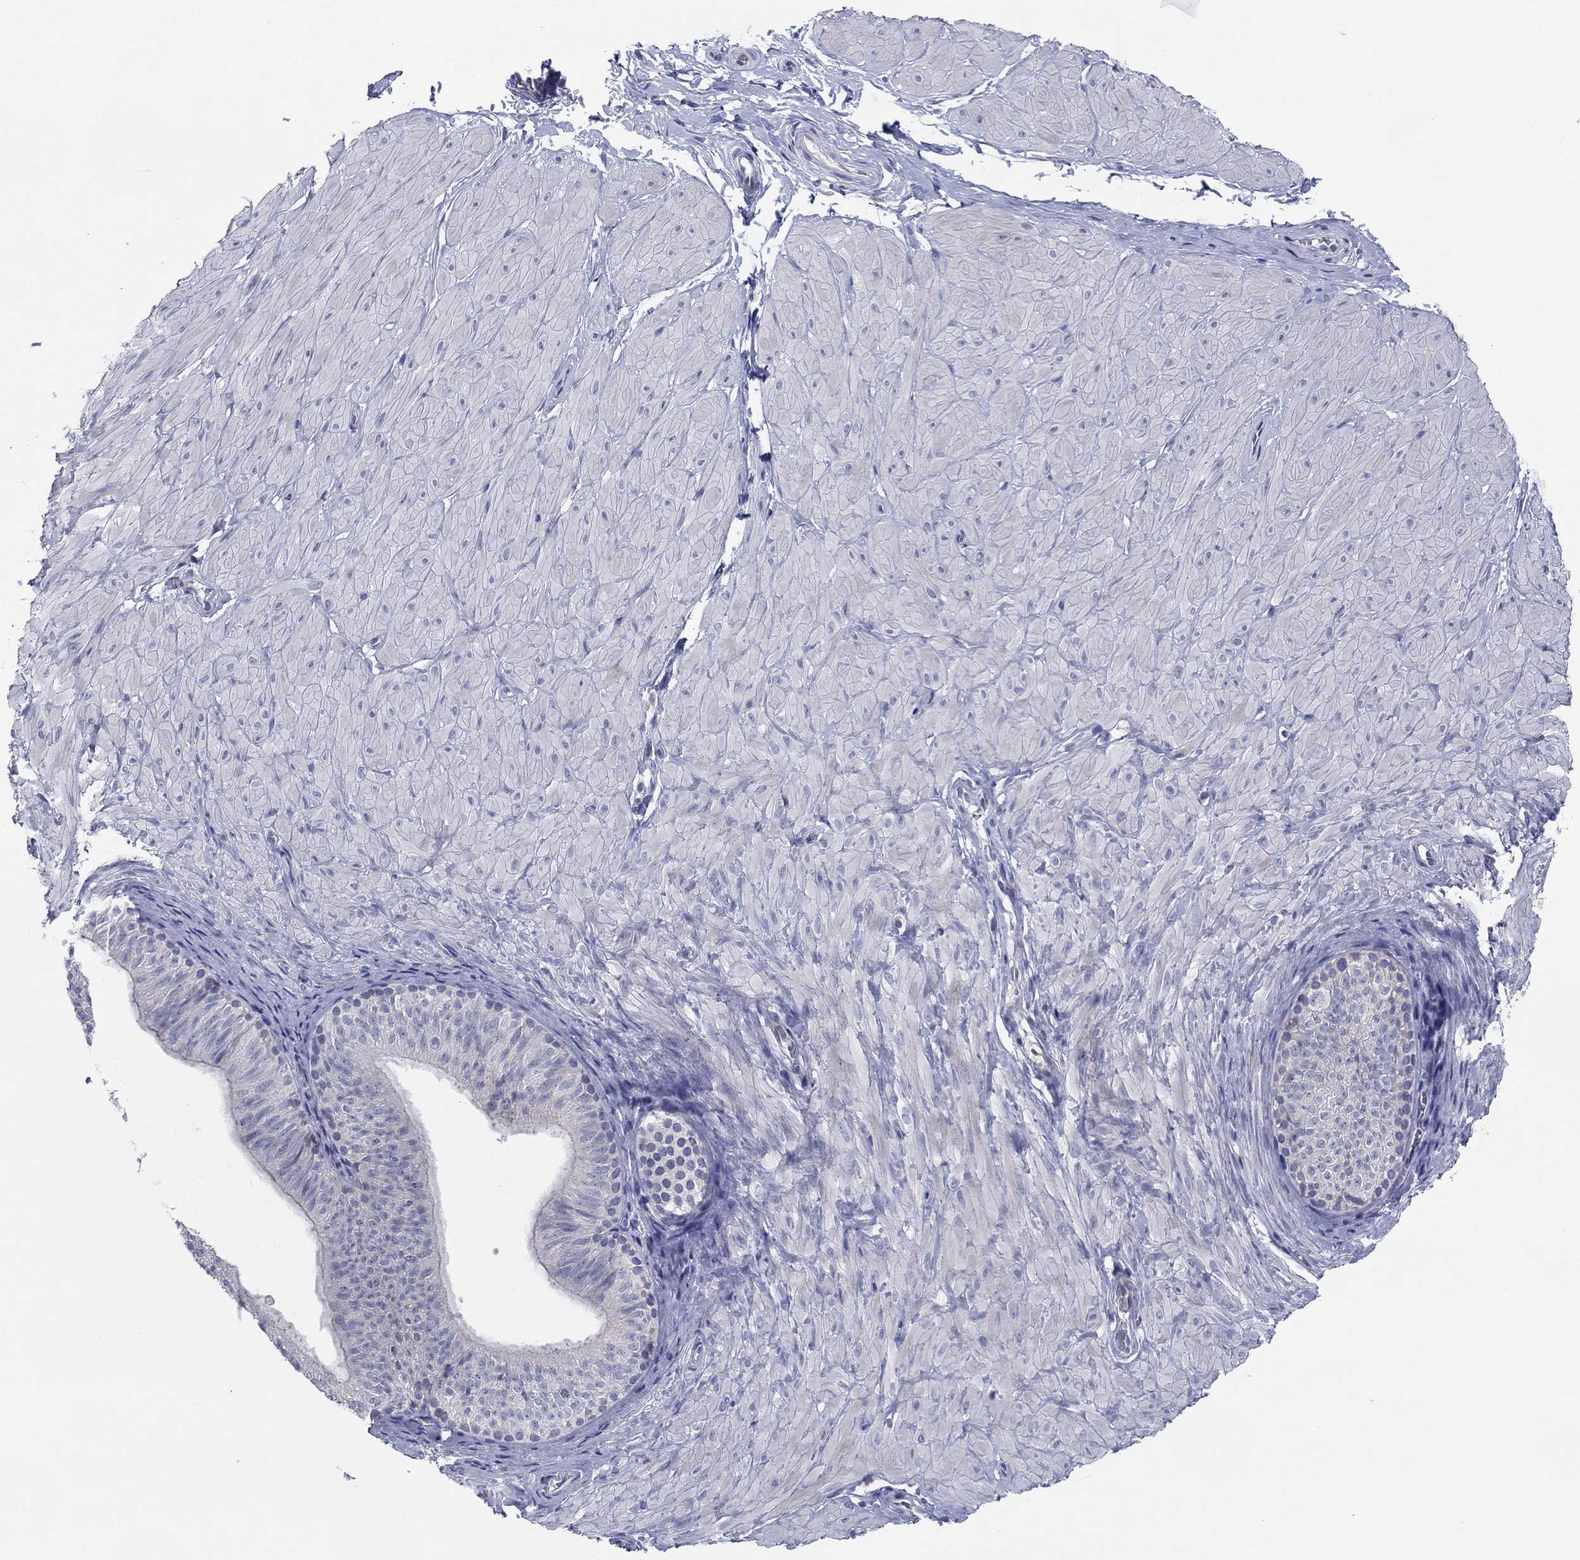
{"staining": {"intensity": "negative", "quantity": "none", "location": "none"}, "tissue": "soft tissue", "cell_type": "Fibroblasts", "image_type": "normal", "snomed": [{"axis": "morphology", "description": "Normal tissue, NOS"}, {"axis": "topography", "description": "Smooth muscle"}, {"axis": "topography", "description": "Peripheral nerve tissue"}], "caption": "Immunohistochemistry (IHC) histopathology image of benign soft tissue stained for a protein (brown), which displays no staining in fibroblasts.", "gene": "PVR", "patient": {"sex": "male", "age": 22}}